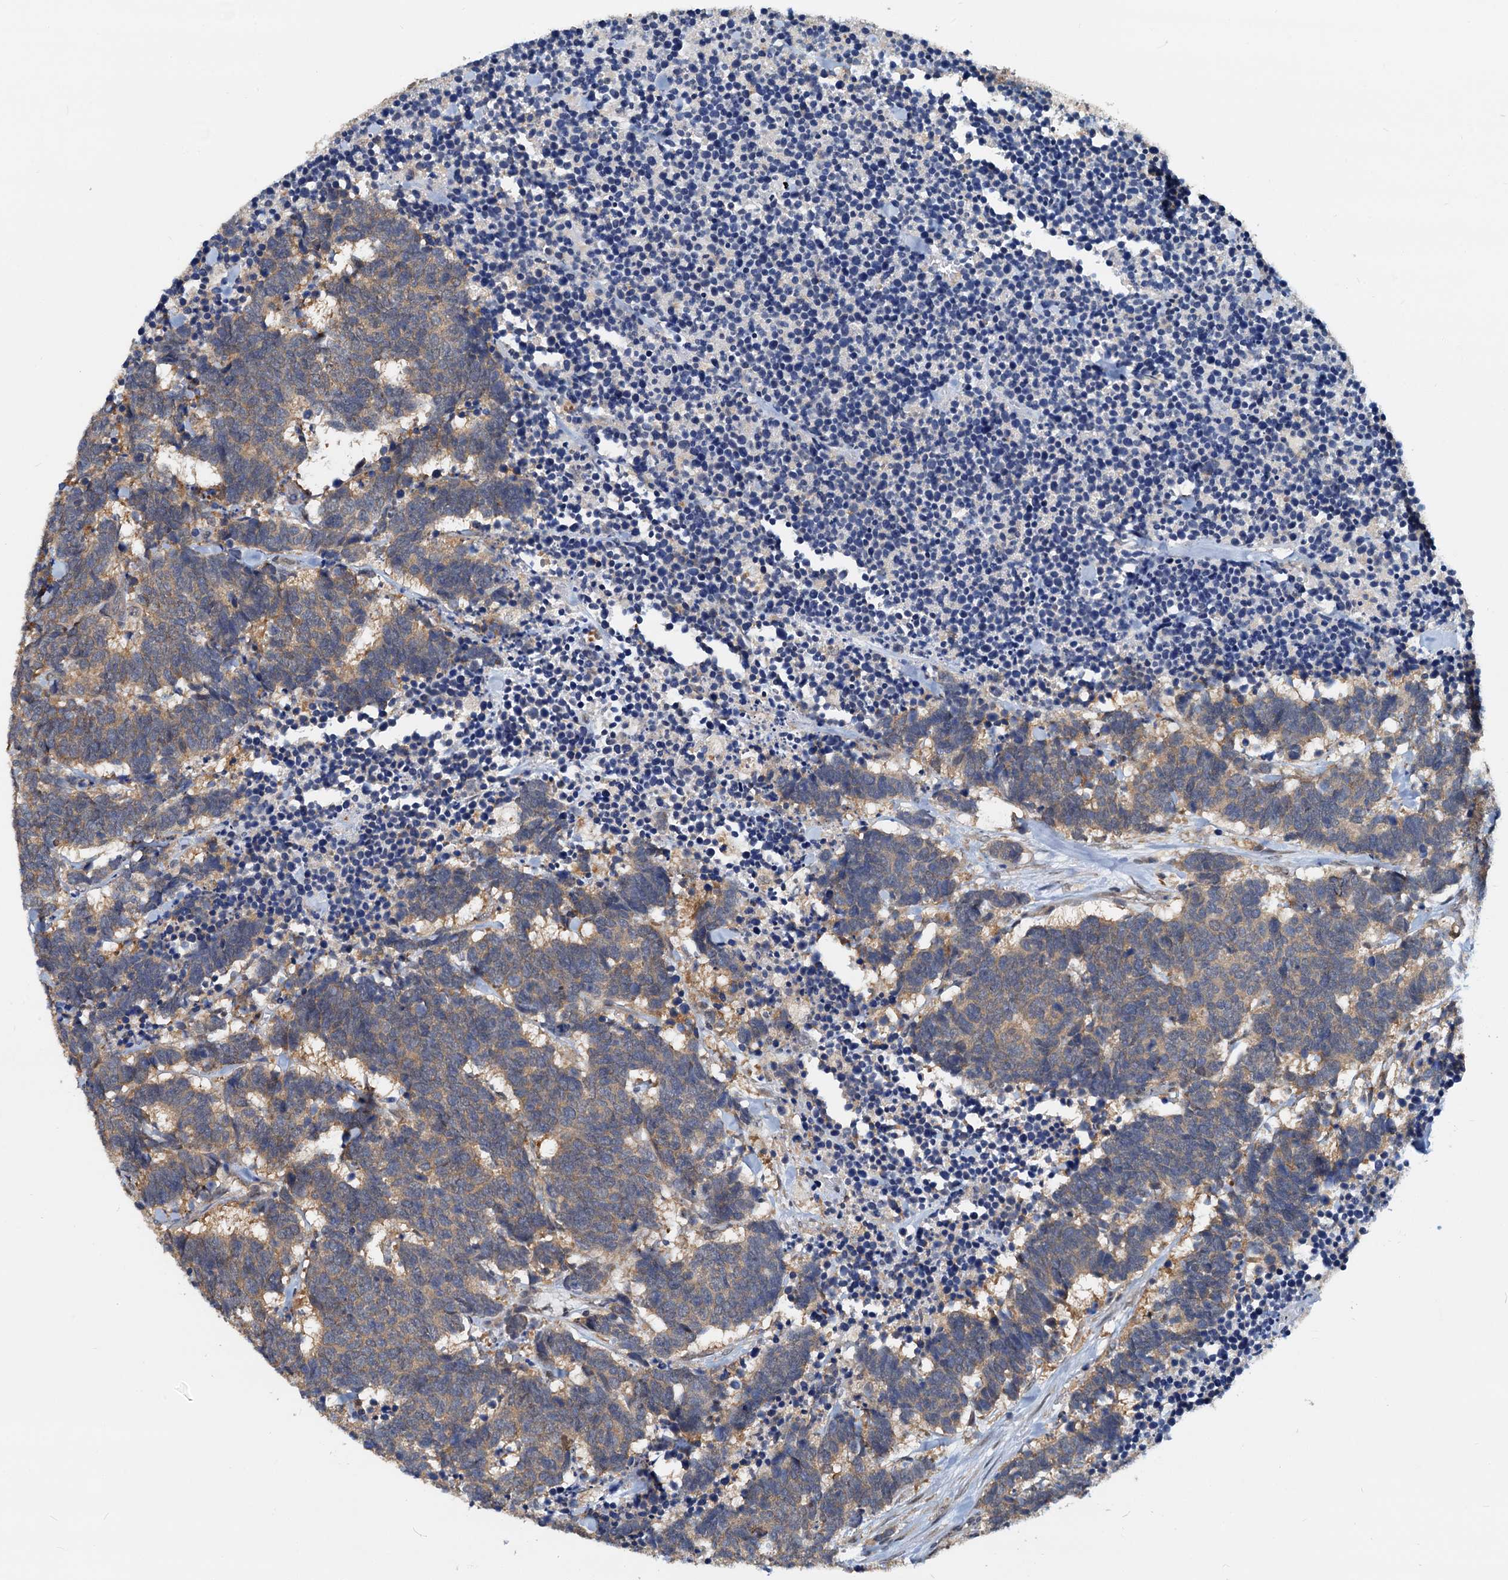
{"staining": {"intensity": "weak", "quantity": ">75%", "location": "cytoplasmic/membranous"}, "tissue": "carcinoid", "cell_type": "Tumor cells", "image_type": "cancer", "snomed": [{"axis": "morphology", "description": "Carcinoma, NOS"}, {"axis": "morphology", "description": "Carcinoid, malignant, NOS"}, {"axis": "topography", "description": "Urinary bladder"}], "caption": "This image displays immunohistochemistry (IHC) staining of carcinoid, with low weak cytoplasmic/membranous positivity in about >75% of tumor cells.", "gene": "PTGES3", "patient": {"sex": "male", "age": 57}}